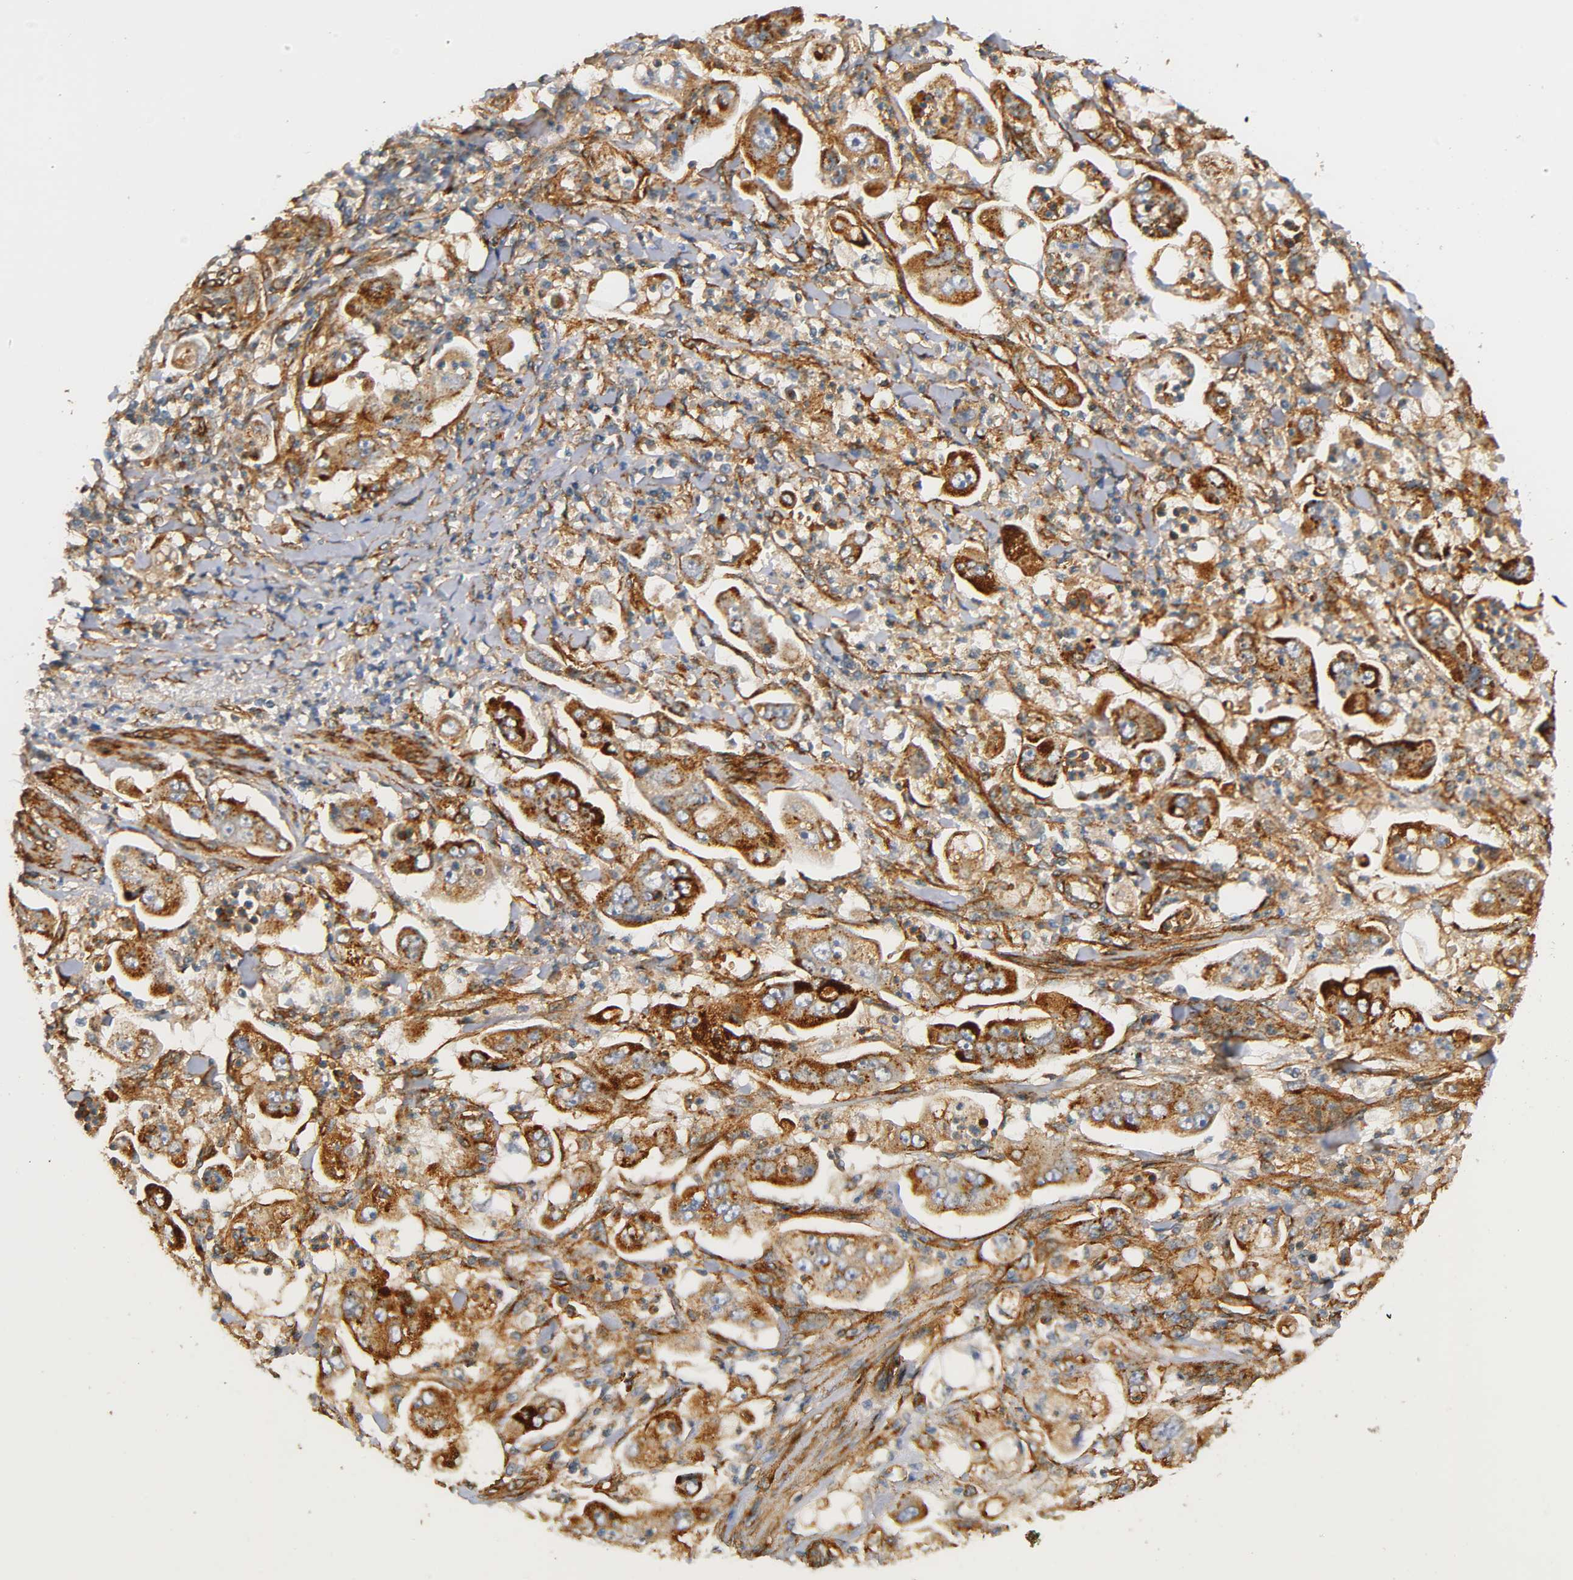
{"staining": {"intensity": "strong", "quantity": ">75%", "location": "cytoplasmic/membranous"}, "tissue": "stomach cancer", "cell_type": "Tumor cells", "image_type": "cancer", "snomed": [{"axis": "morphology", "description": "Adenocarcinoma, NOS"}, {"axis": "topography", "description": "Stomach"}], "caption": "This image reveals IHC staining of human adenocarcinoma (stomach), with high strong cytoplasmic/membranous positivity in about >75% of tumor cells.", "gene": "IFITM3", "patient": {"sex": "male", "age": 62}}